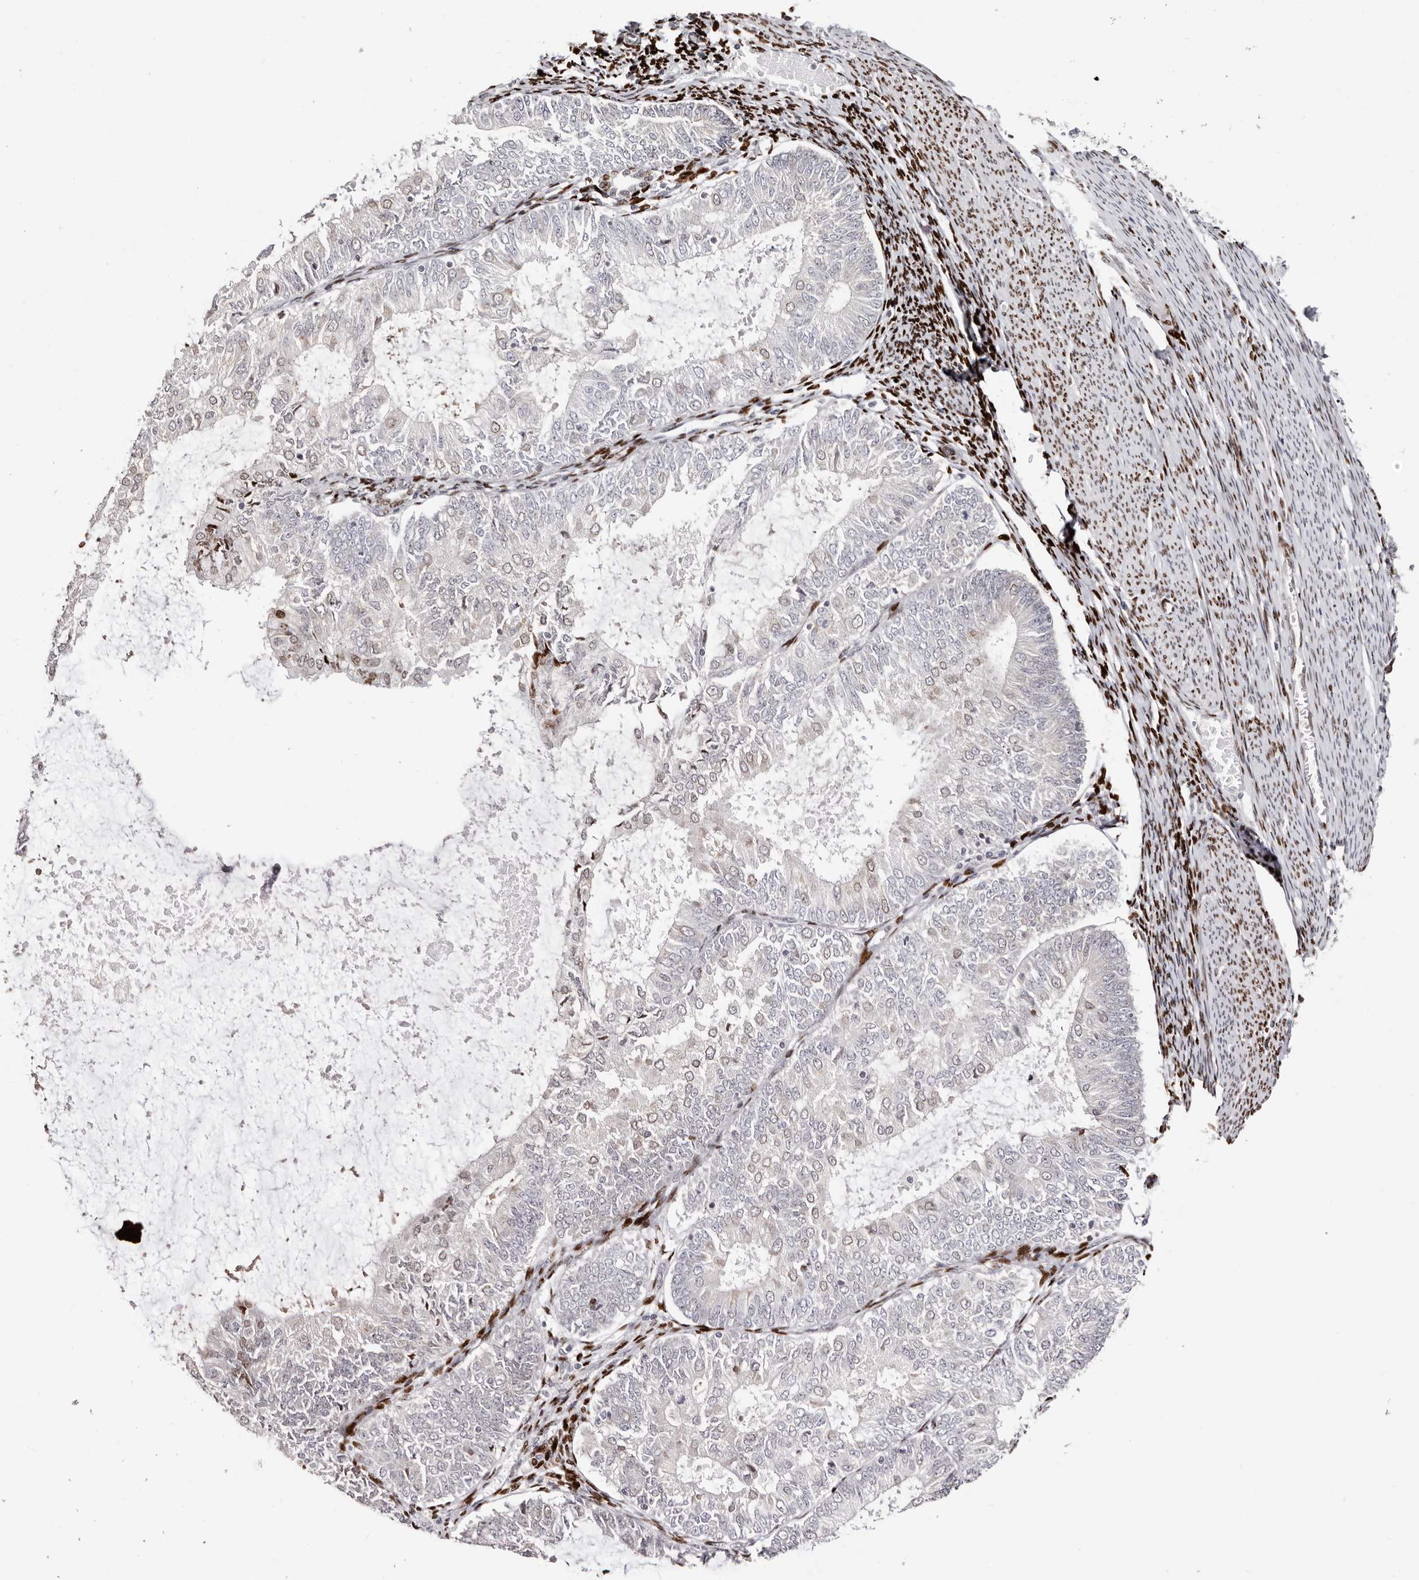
{"staining": {"intensity": "moderate", "quantity": "<25%", "location": "nuclear"}, "tissue": "endometrial cancer", "cell_type": "Tumor cells", "image_type": "cancer", "snomed": [{"axis": "morphology", "description": "Adenocarcinoma, NOS"}, {"axis": "topography", "description": "Endometrium"}], "caption": "The histopathology image reveals a brown stain indicating the presence of a protein in the nuclear of tumor cells in endometrial cancer.", "gene": "NUP153", "patient": {"sex": "female", "age": 57}}